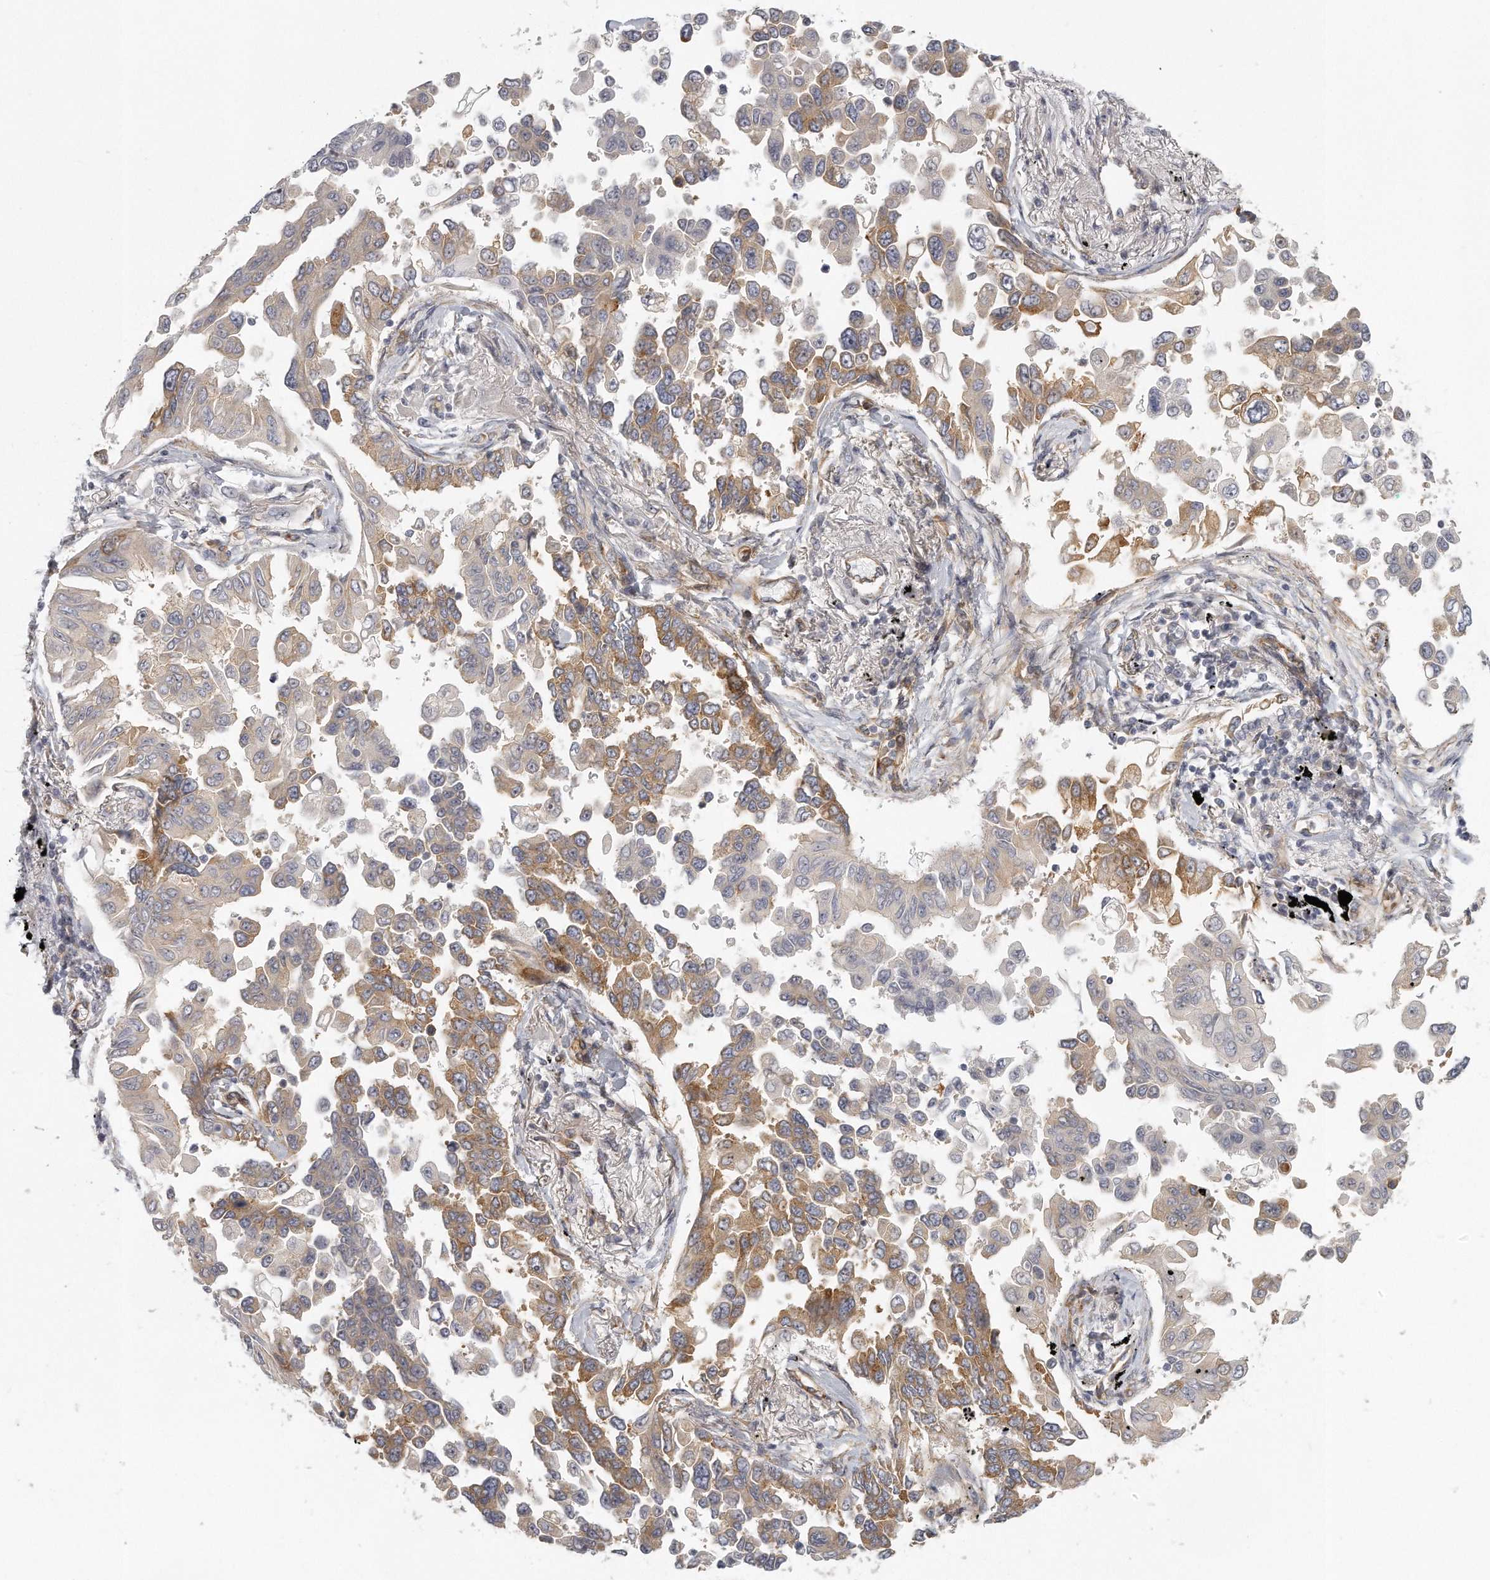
{"staining": {"intensity": "moderate", "quantity": "25%-75%", "location": "cytoplasmic/membranous"}, "tissue": "lung cancer", "cell_type": "Tumor cells", "image_type": "cancer", "snomed": [{"axis": "morphology", "description": "Adenocarcinoma, NOS"}, {"axis": "topography", "description": "Lung"}], "caption": "Protein expression analysis of human lung cancer reveals moderate cytoplasmic/membranous expression in about 25%-75% of tumor cells. Nuclei are stained in blue.", "gene": "MTERF4", "patient": {"sex": "female", "age": 67}}